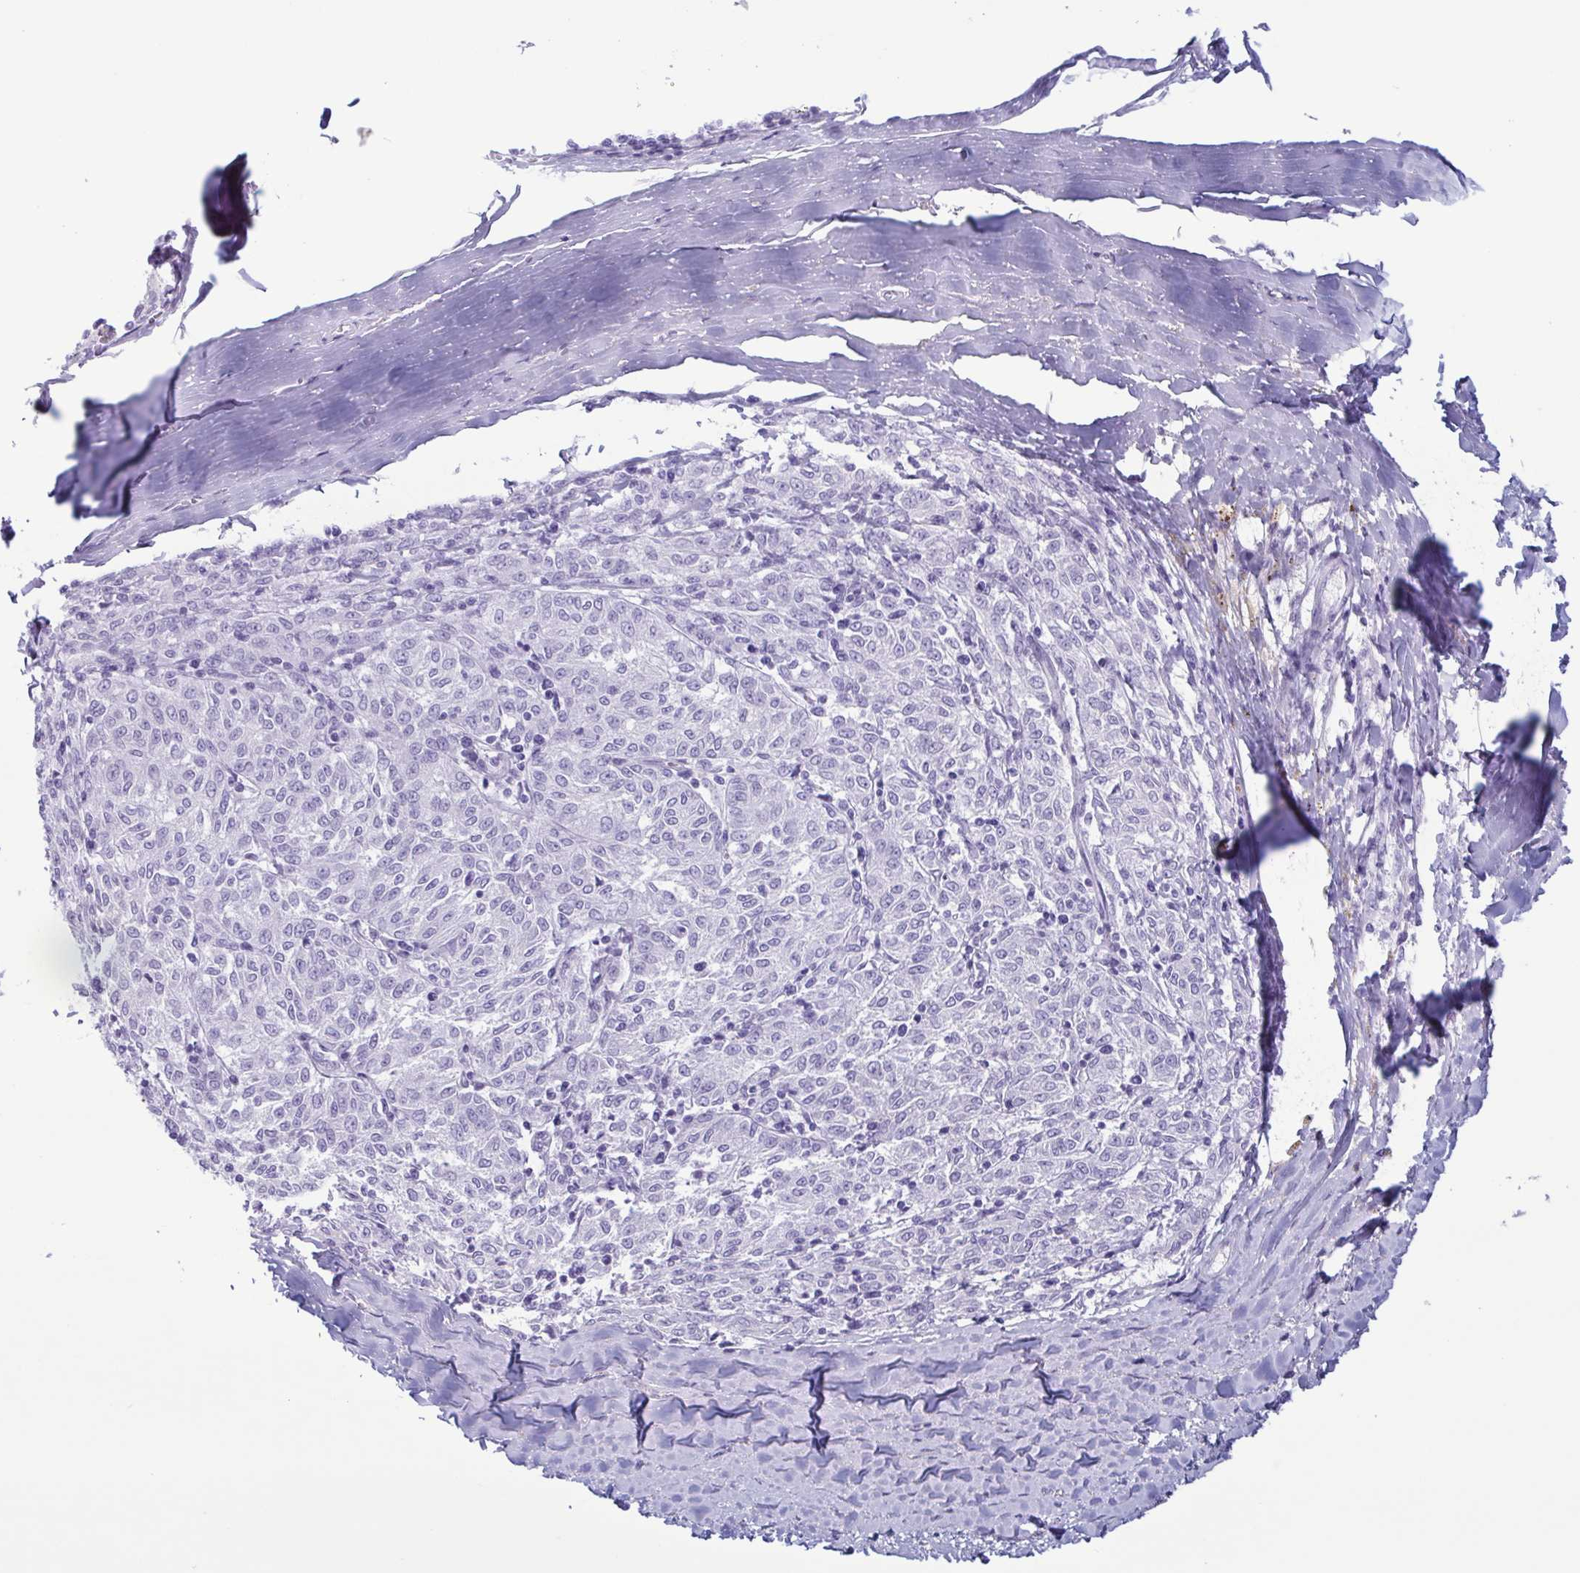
{"staining": {"intensity": "negative", "quantity": "none", "location": "none"}, "tissue": "melanoma", "cell_type": "Tumor cells", "image_type": "cancer", "snomed": [{"axis": "morphology", "description": "Malignant melanoma, NOS"}, {"axis": "topography", "description": "Skin"}], "caption": "An immunohistochemistry histopathology image of melanoma is shown. There is no staining in tumor cells of melanoma. (DAB IHC, high magnification).", "gene": "LTF", "patient": {"sex": "female", "age": 72}}